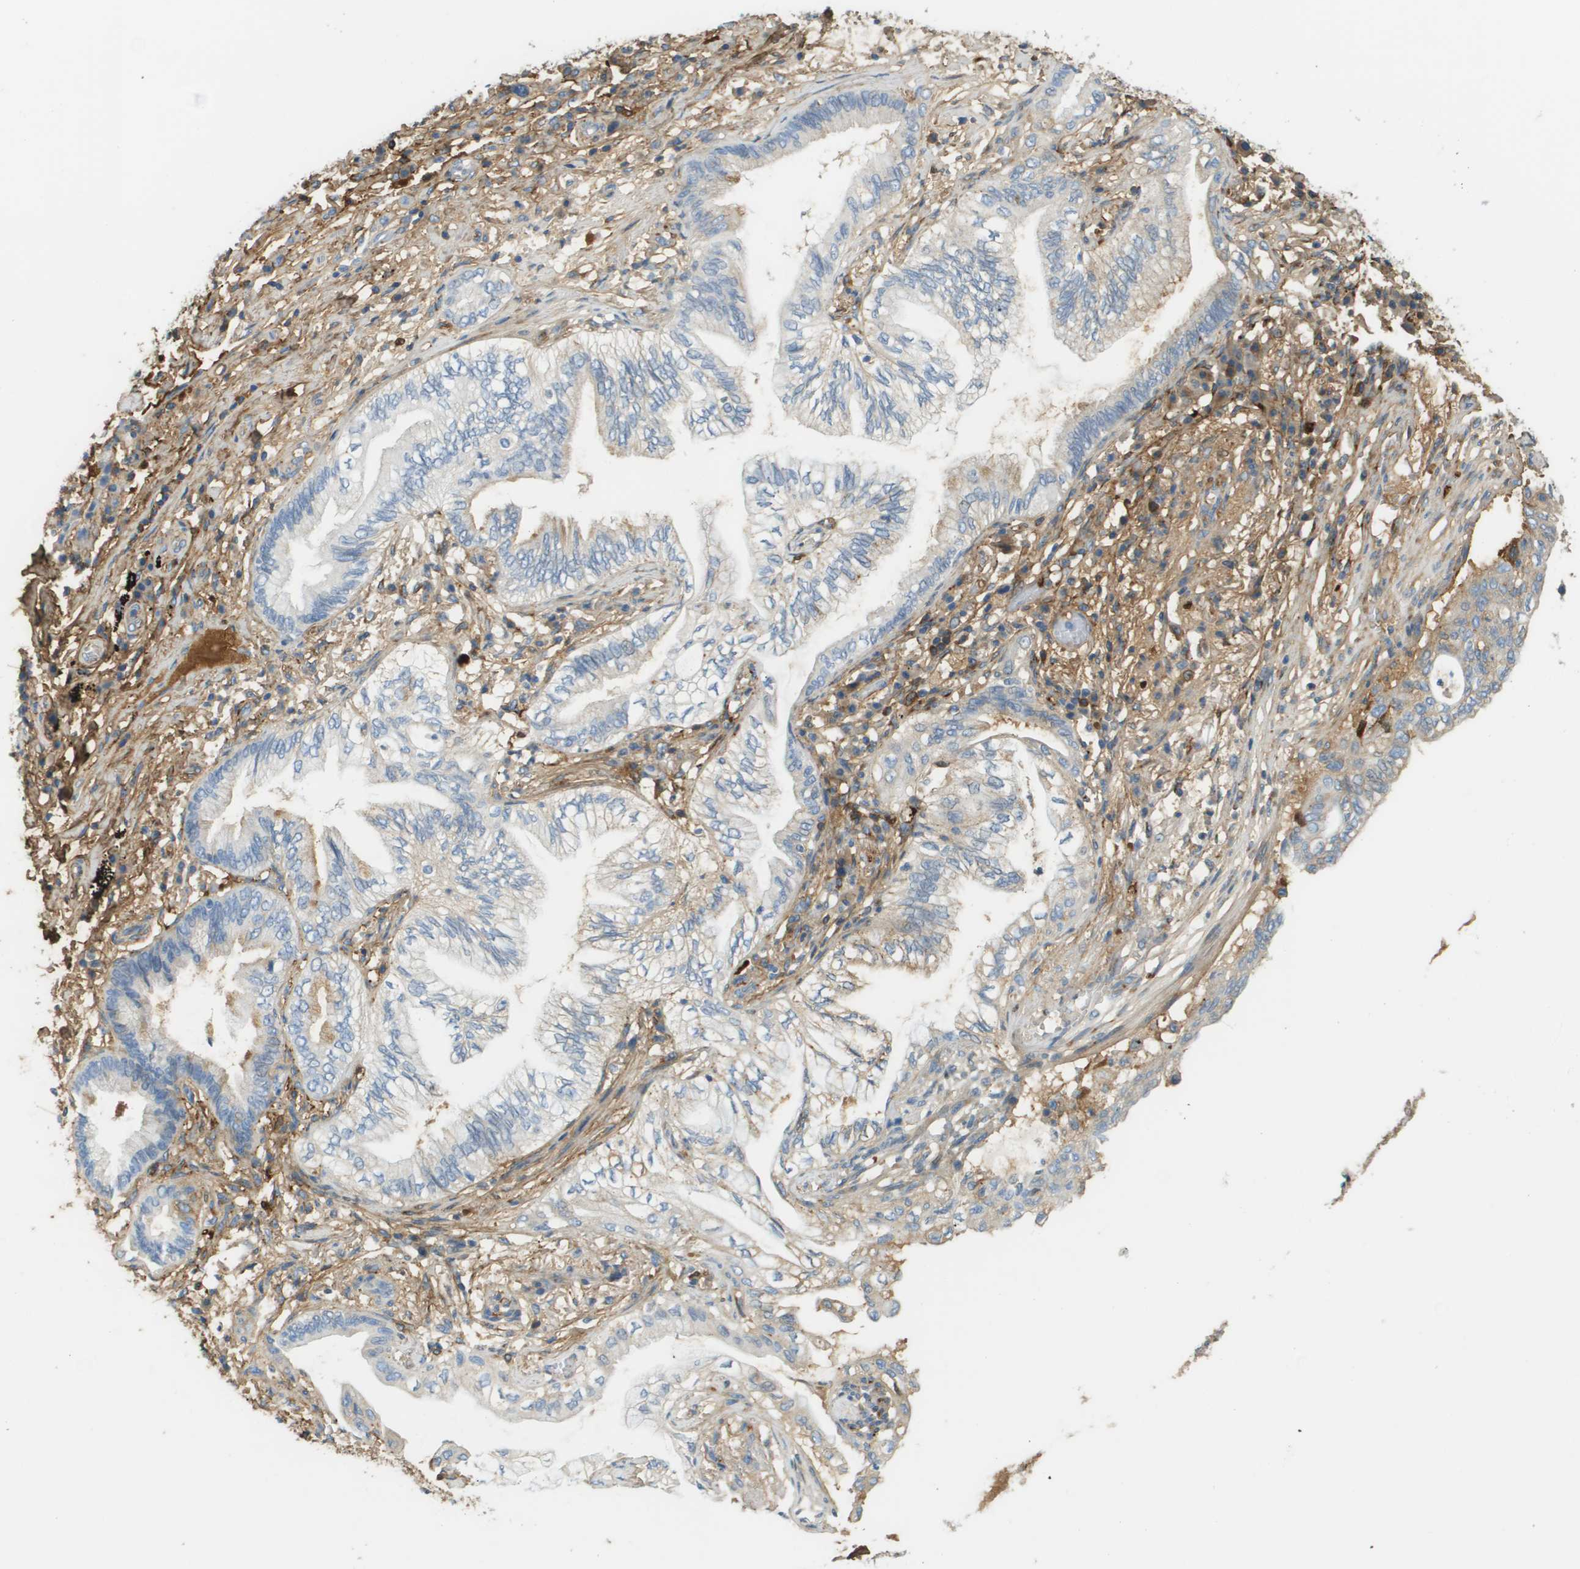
{"staining": {"intensity": "negative", "quantity": "none", "location": "none"}, "tissue": "lung cancer", "cell_type": "Tumor cells", "image_type": "cancer", "snomed": [{"axis": "morphology", "description": "Normal tissue, NOS"}, {"axis": "morphology", "description": "Adenocarcinoma, NOS"}, {"axis": "topography", "description": "Bronchus"}, {"axis": "topography", "description": "Lung"}], "caption": "Immunohistochemical staining of lung cancer (adenocarcinoma) shows no significant expression in tumor cells. (DAB (3,3'-diaminobenzidine) immunohistochemistry with hematoxylin counter stain).", "gene": "DCN", "patient": {"sex": "female", "age": 70}}